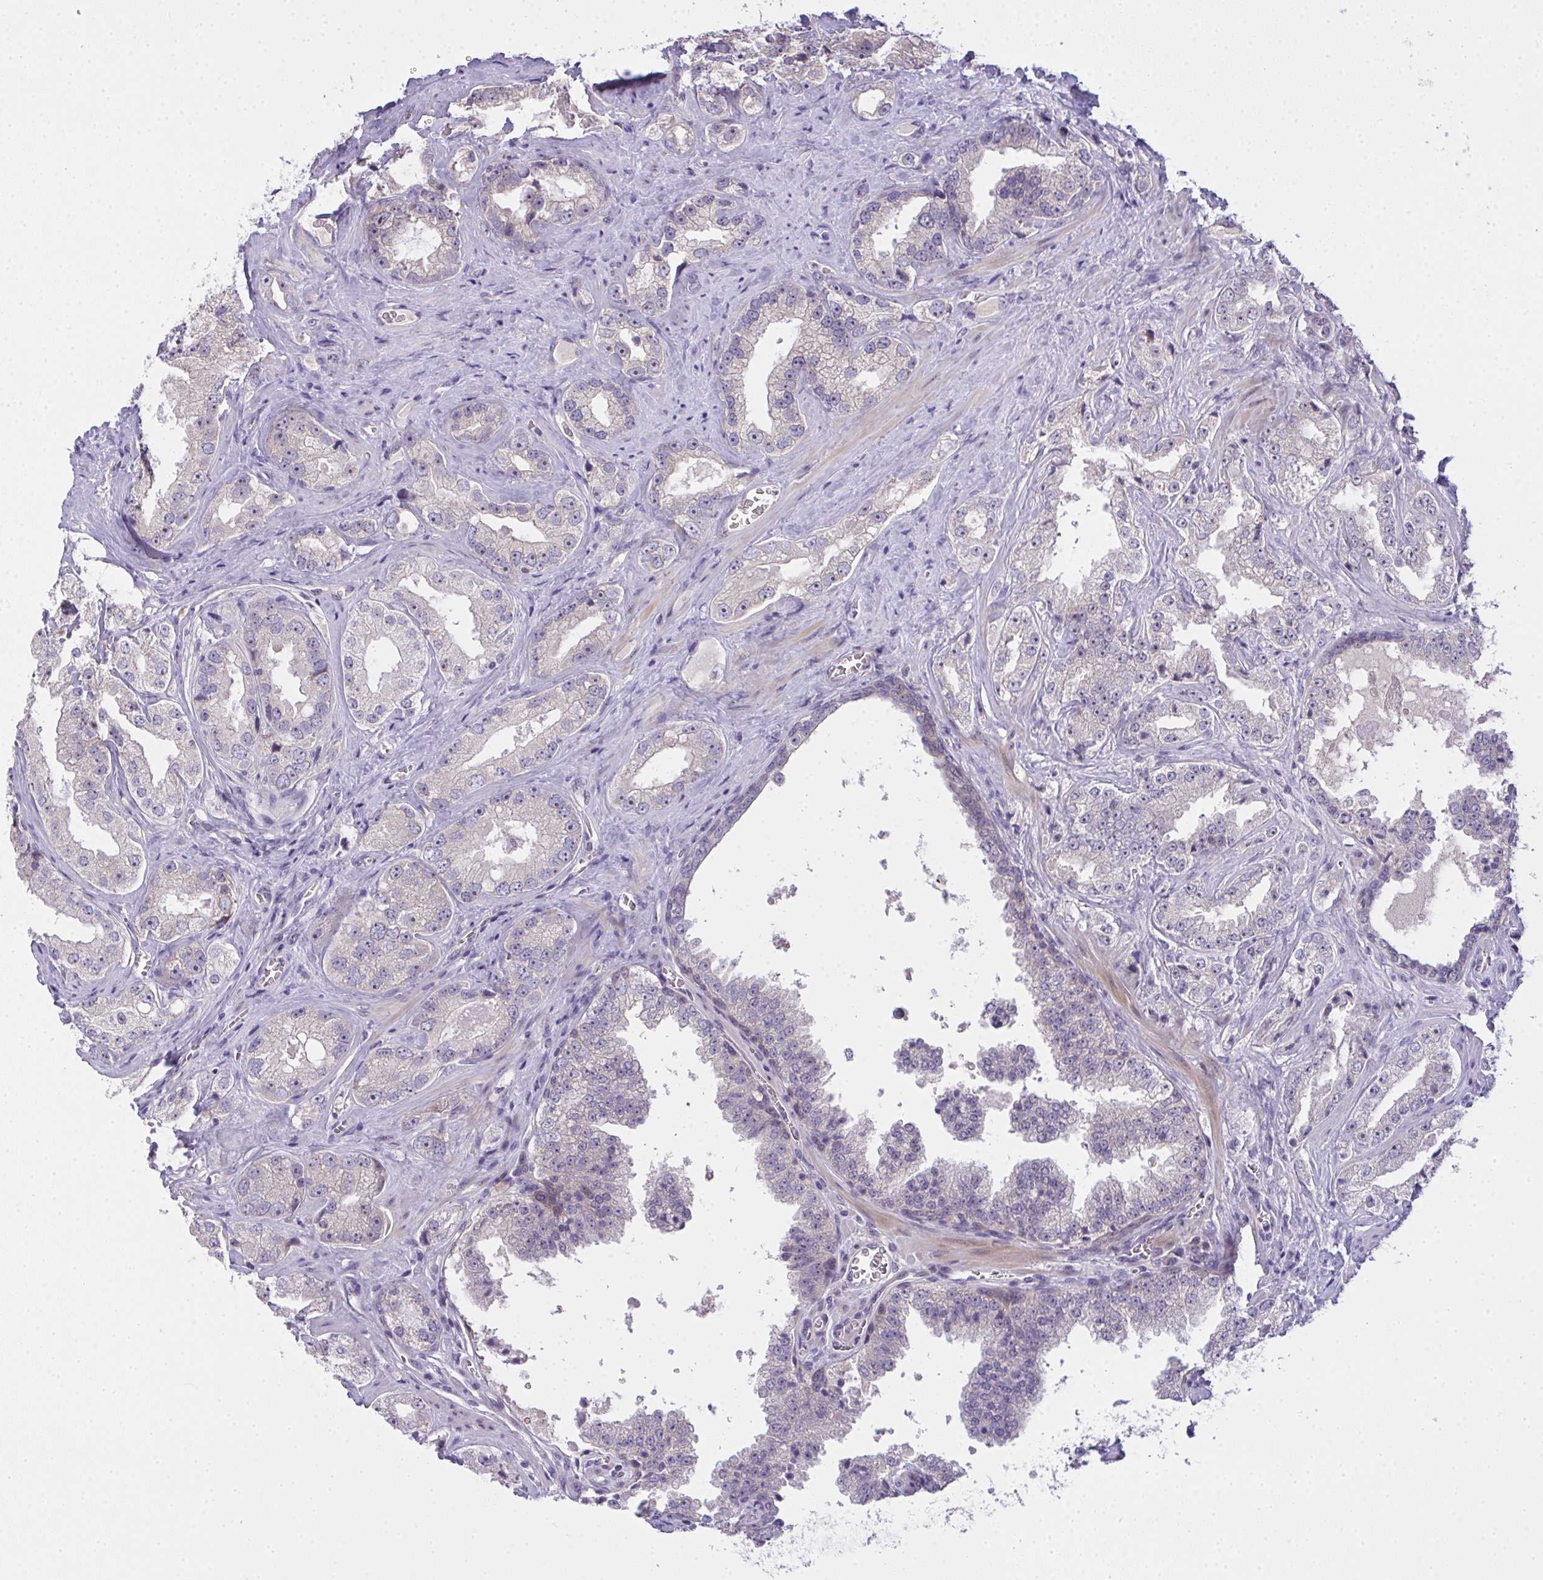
{"staining": {"intensity": "negative", "quantity": "none", "location": "none"}, "tissue": "prostate cancer", "cell_type": "Tumor cells", "image_type": "cancer", "snomed": [{"axis": "morphology", "description": "Adenocarcinoma, High grade"}, {"axis": "topography", "description": "Prostate"}], "caption": "Immunohistochemistry of prostate cancer (high-grade adenocarcinoma) reveals no staining in tumor cells.", "gene": "NT5C1A", "patient": {"sex": "male", "age": 67}}